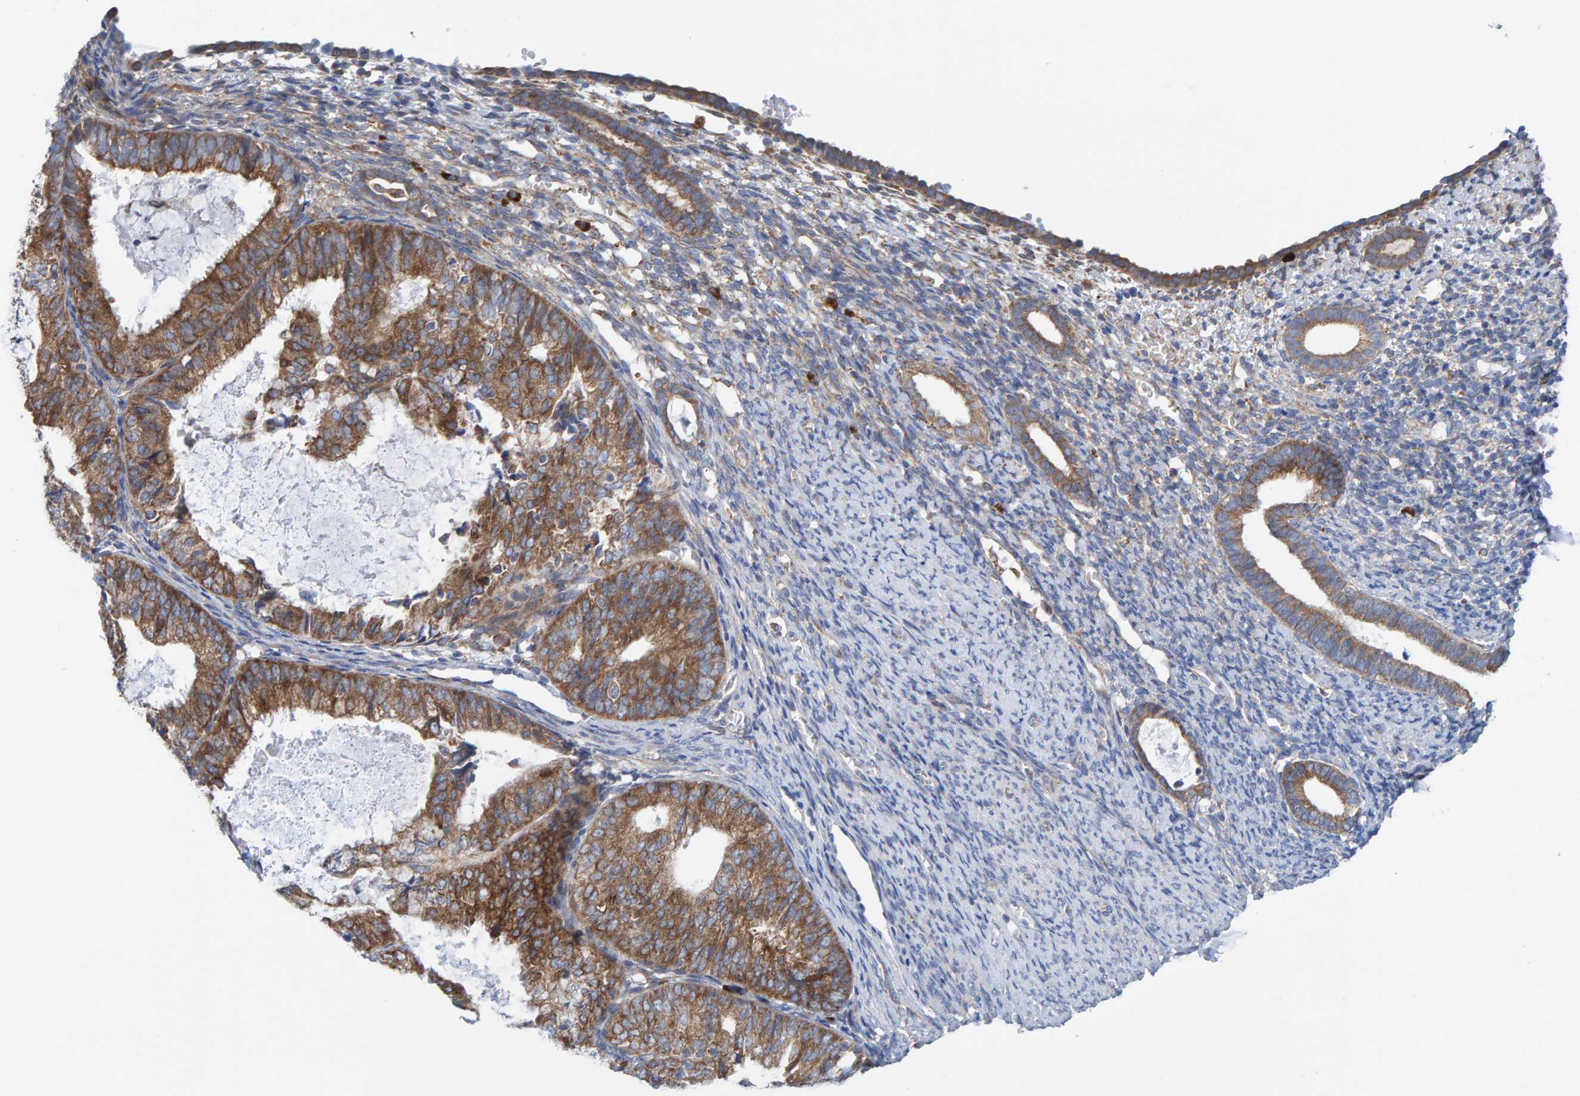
{"staining": {"intensity": "negative", "quantity": "none", "location": "none"}, "tissue": "endometrium", "cell_type": "Cells in endometrial stroma", "image_type": "normal", "snomed": [{"axis": "morphology", "description": "Normal tissue, NOS"}, {"axis": "morphology", "description": "Adenocarcinoma, NOS"}, {"axis": "topography", "description": "Endometrium"}], "caption": "Immunohistochemistry of benign endometrium shows no positivity in cells in endometrial stroma. The staining was performed using DAB to visualize the protein expression in brown, while the nuclei were stained in blue with hematoxylin (Magnification: 20x).", "gene": "CDK5RAP3", "patient": {"sex": "female", "age": 57}}